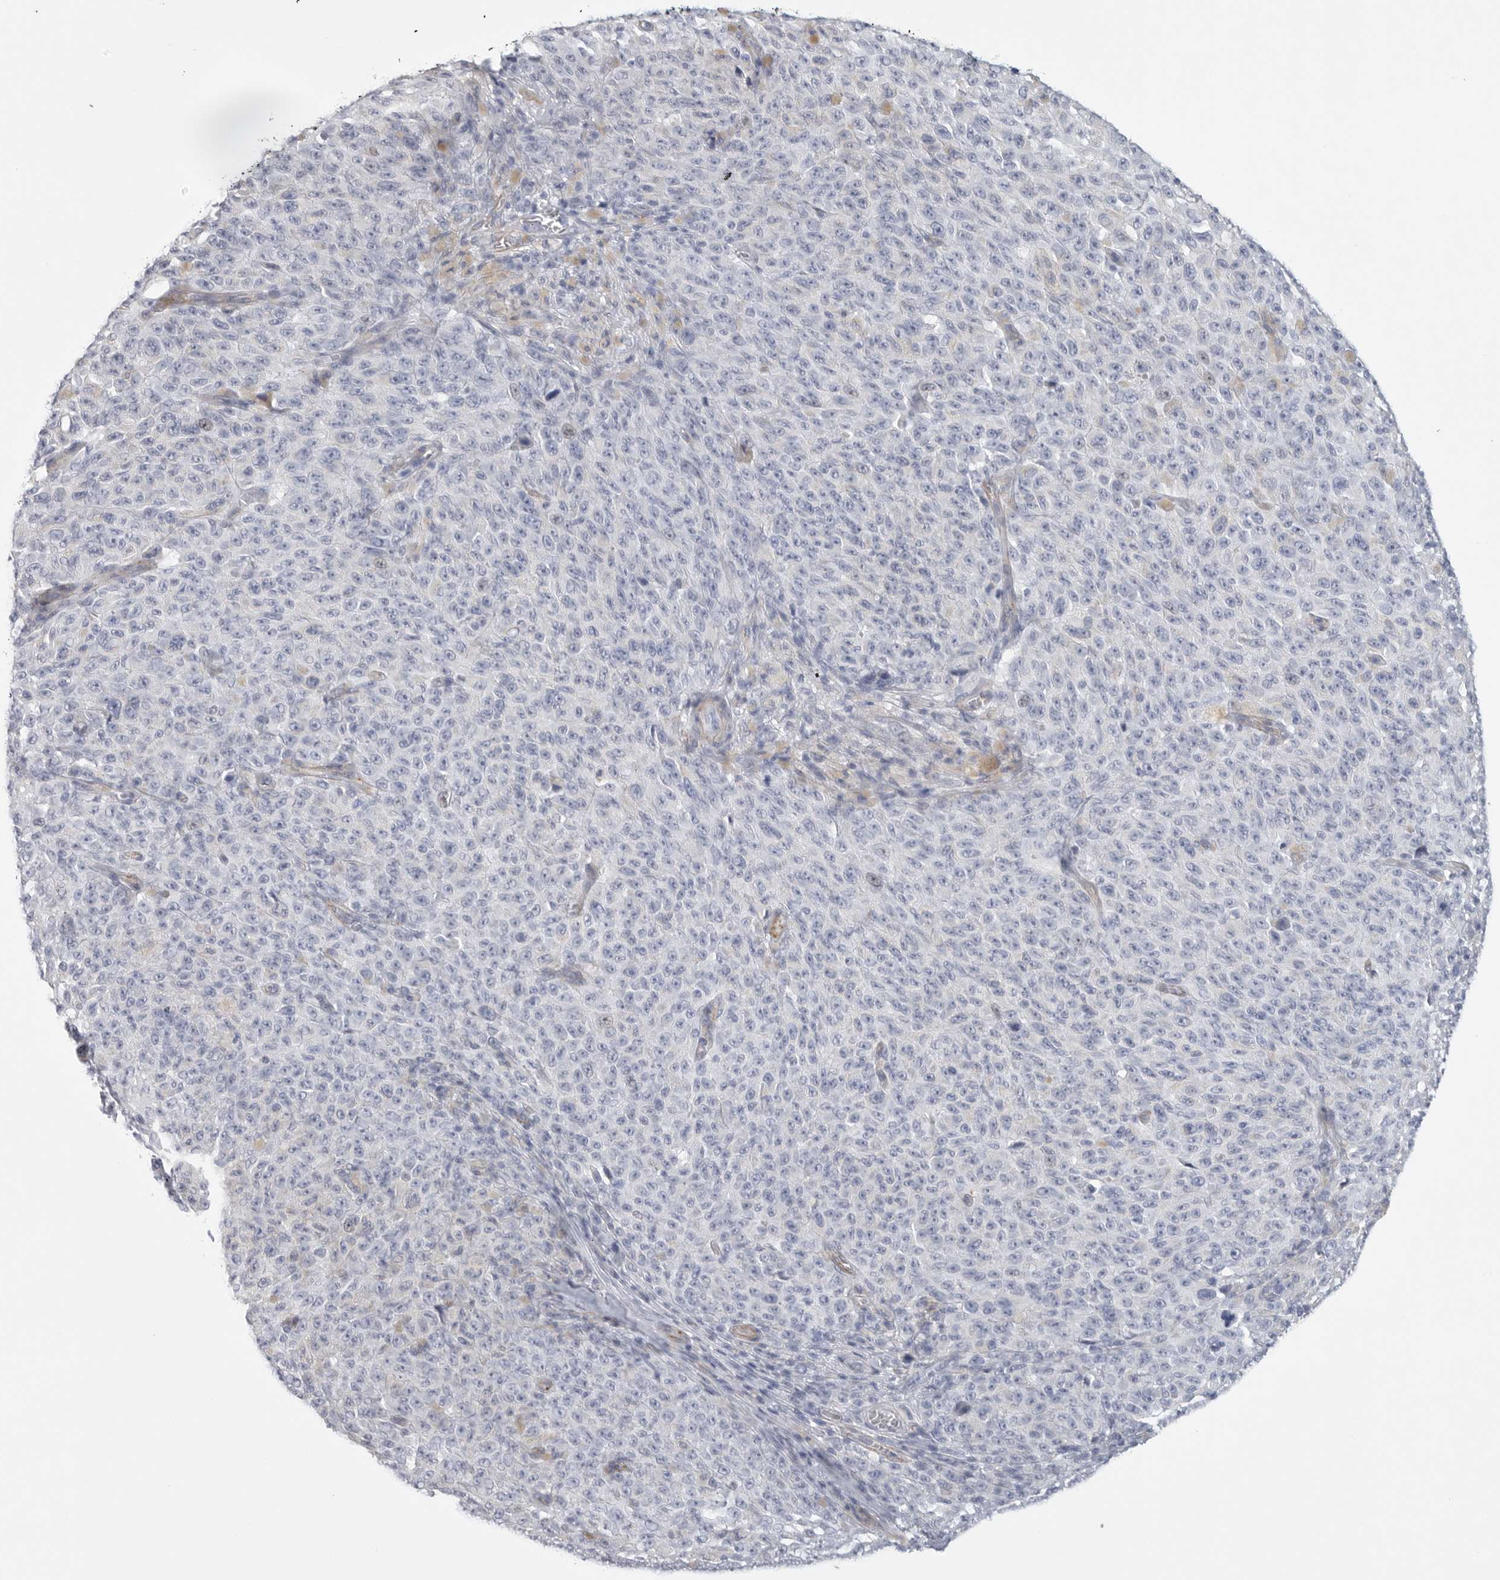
{"staining": {"intensity": "negative", "quantity": "none", "location": "none"}, "tissue": "melanoma", "cell_type": "Tumor cells", "image_type": "cancer", "snomed": [{"axis": "morphology", "description": "Malignant melanoma, NOS"}, {"axis": "topography", "description": "Skin"}], "caption": "A high-resolution histopathology image shows IHC staining of malignant melanoma, which displays no significant expression in tumor cells.", "gene": "TNR", "patient": {"sex": "female", "age": 82}}